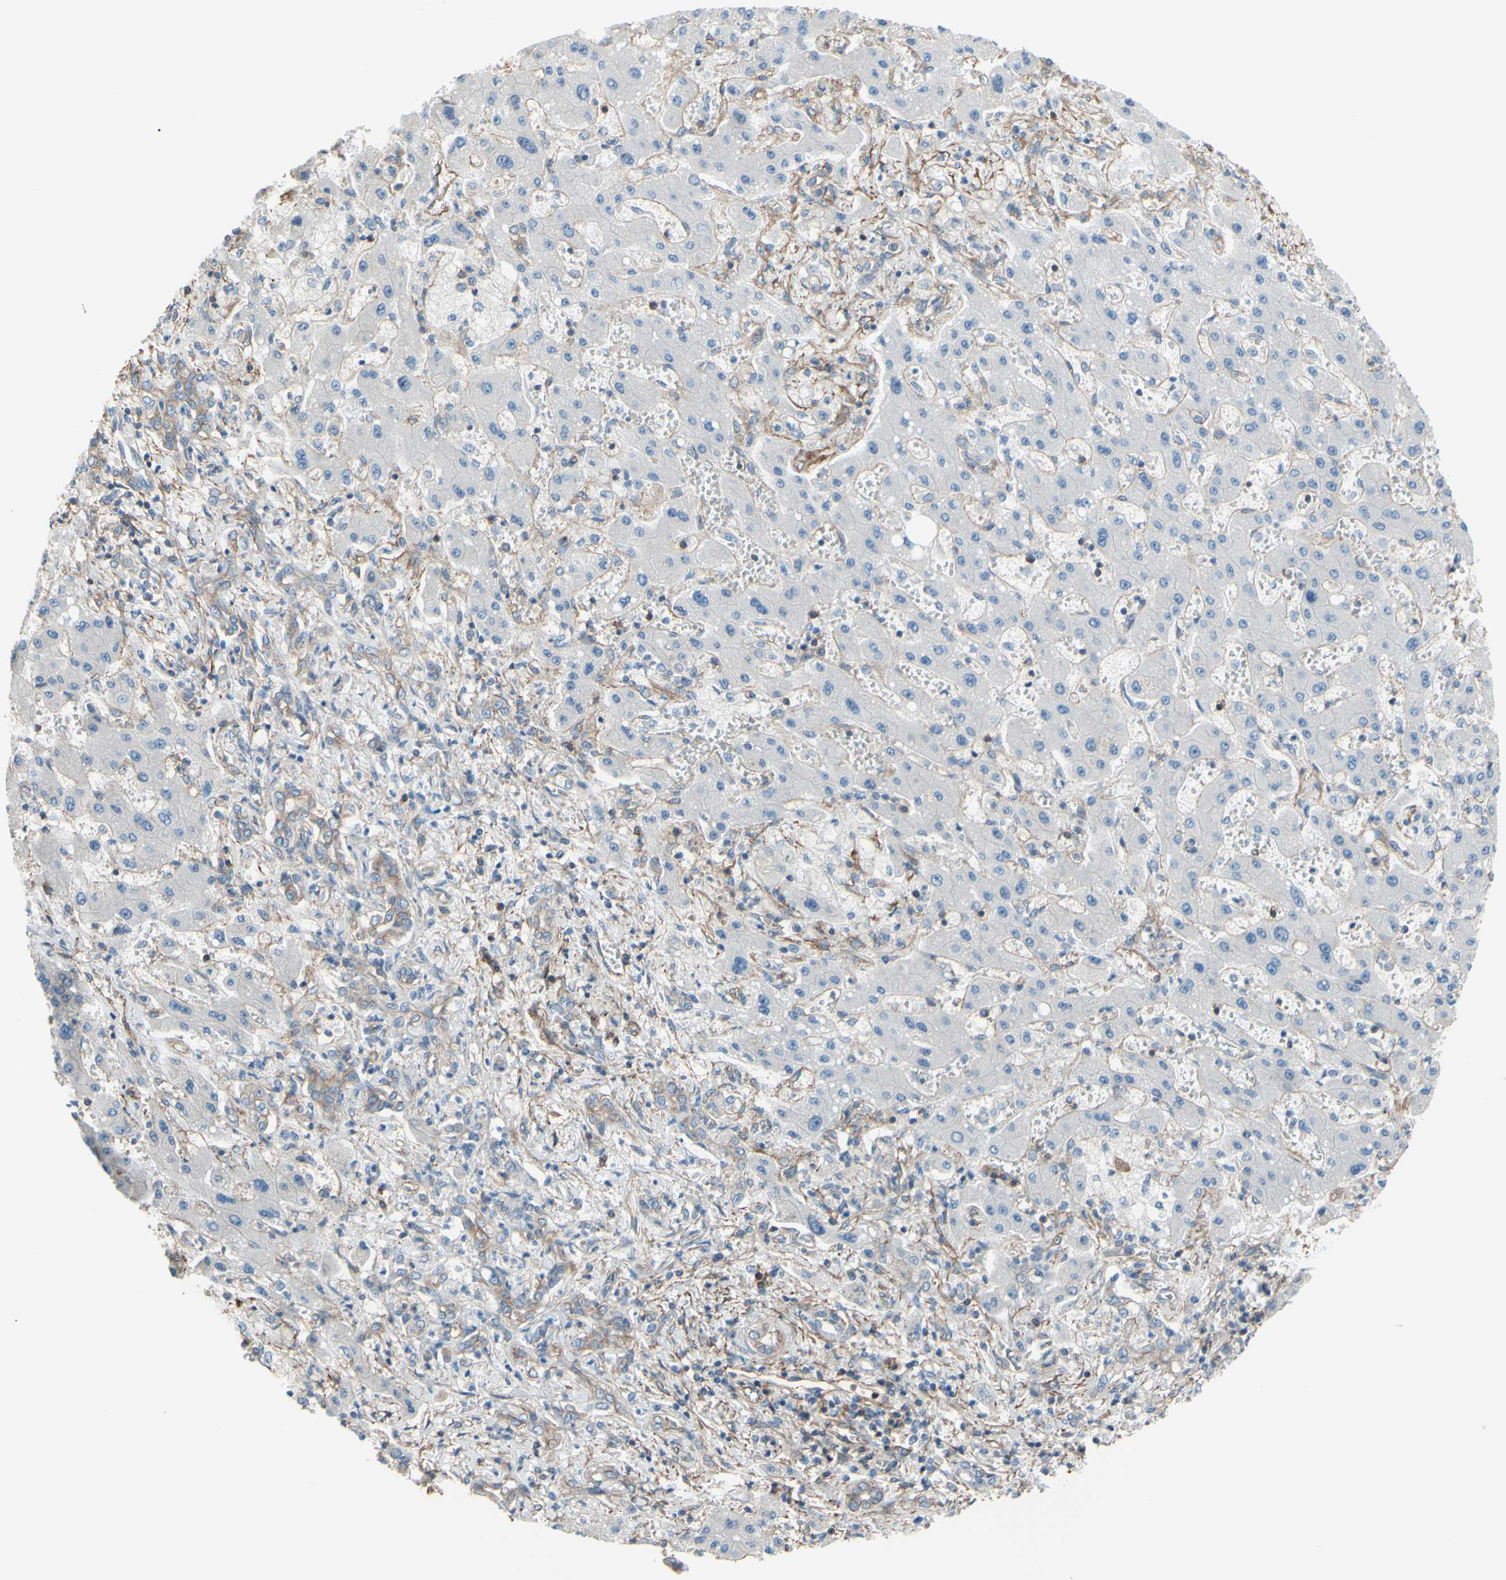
{"staining": {"intensity": "weak", "quantity": ">75%", "location": "cytoplasmic/membranous"}, "tissue": "liver cancer", "cell_type": "Tumor cells", "image_type": "cancer", "snomed": [{"axis": "morphology", "description": "Cholangiocarcinoma"}, {"axis": "topography", "description": "Liver"}], "caption": "DAB immunohistochemical staining of liver cholangiocarcinoma displays weak cytoplasmic/membranous protein positivity in about >75% of tumor cells.", "gene": "ADD1", "patient": {"sex": "male", "age": 50}}